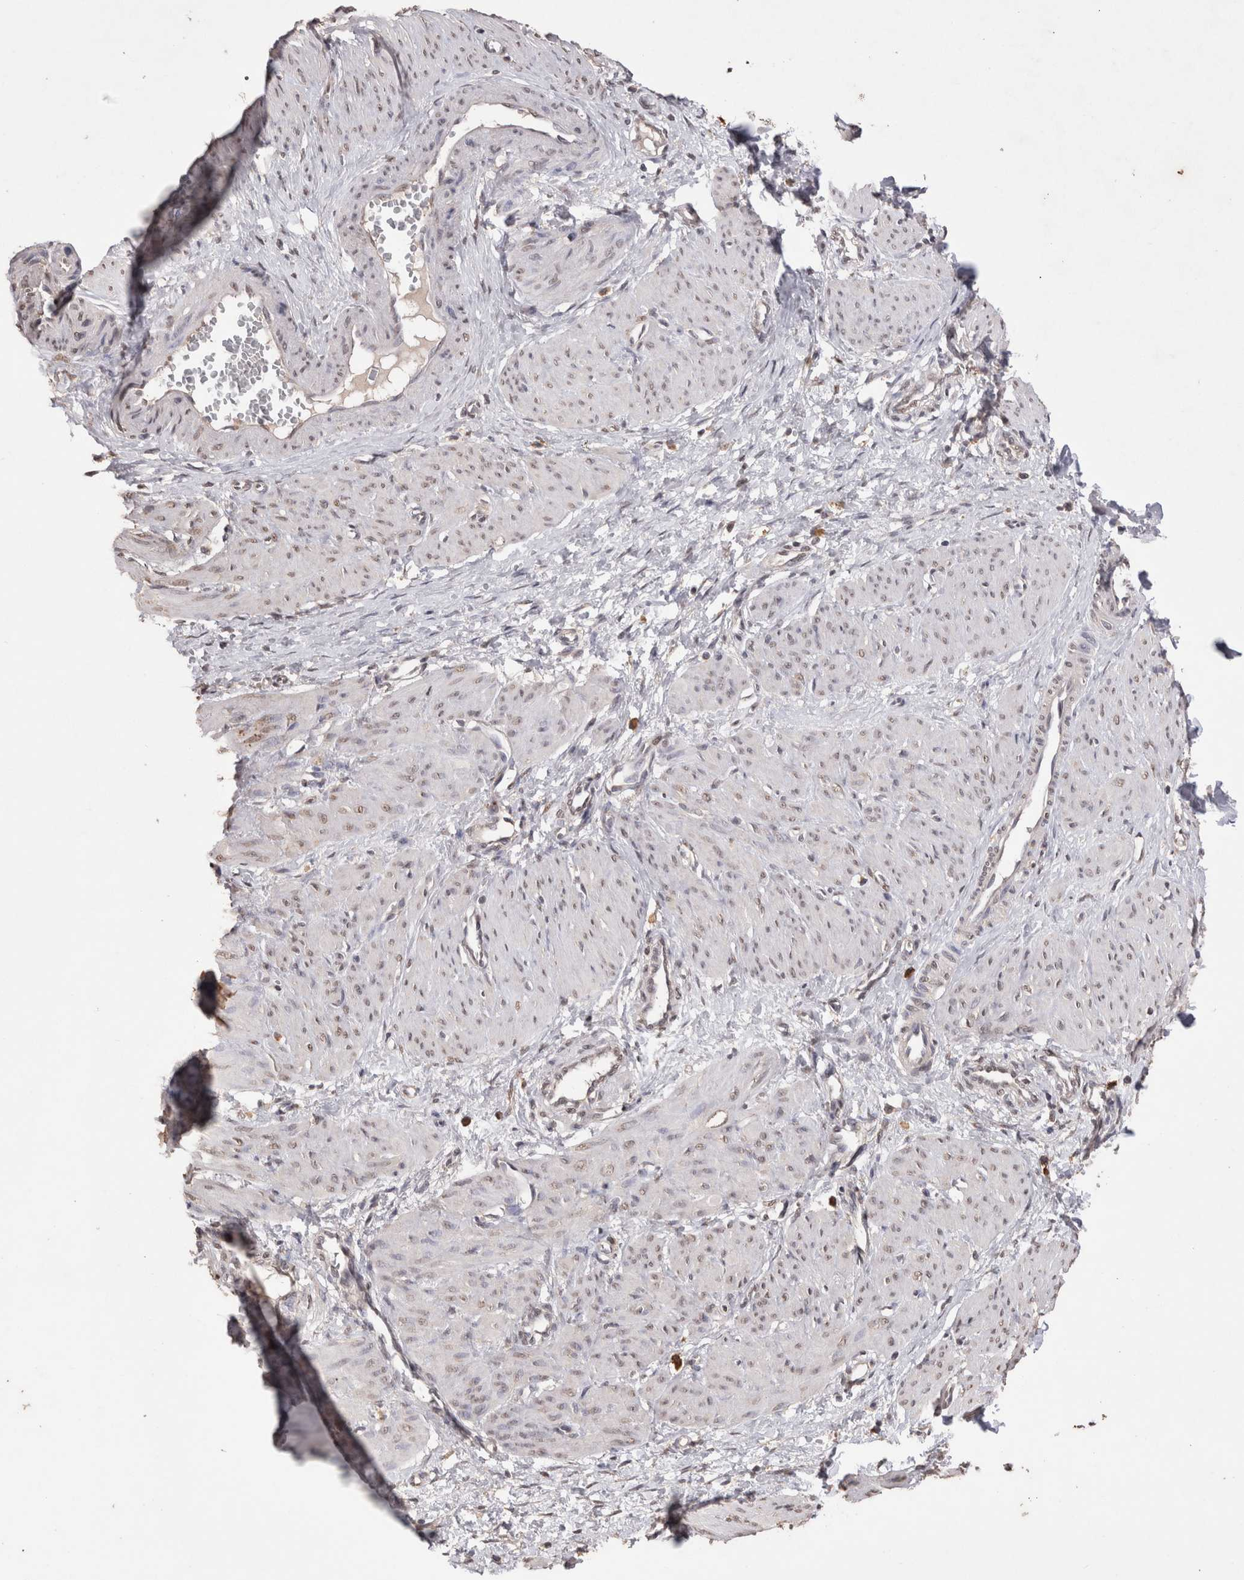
{"staining": {"intensity": "weak", "quantity": "25%-75%", "location": "nuclear"}, "tissue": "smooth muscle", "cell_type": "Smooth muscle cells", "image_type": "normal", "snomed": [{"axis": "morphology", "description": "Normal tissue, NOS"}, {"axis": "topography", "description": "Endometrium"}], "caption": "Unremarkable smooth muscle demonstrates weak nuclear staining in about 25%-75% of smooth muscle cells.", "gene": "GRK5", "patient": {"sex": "female", "age": 33}}